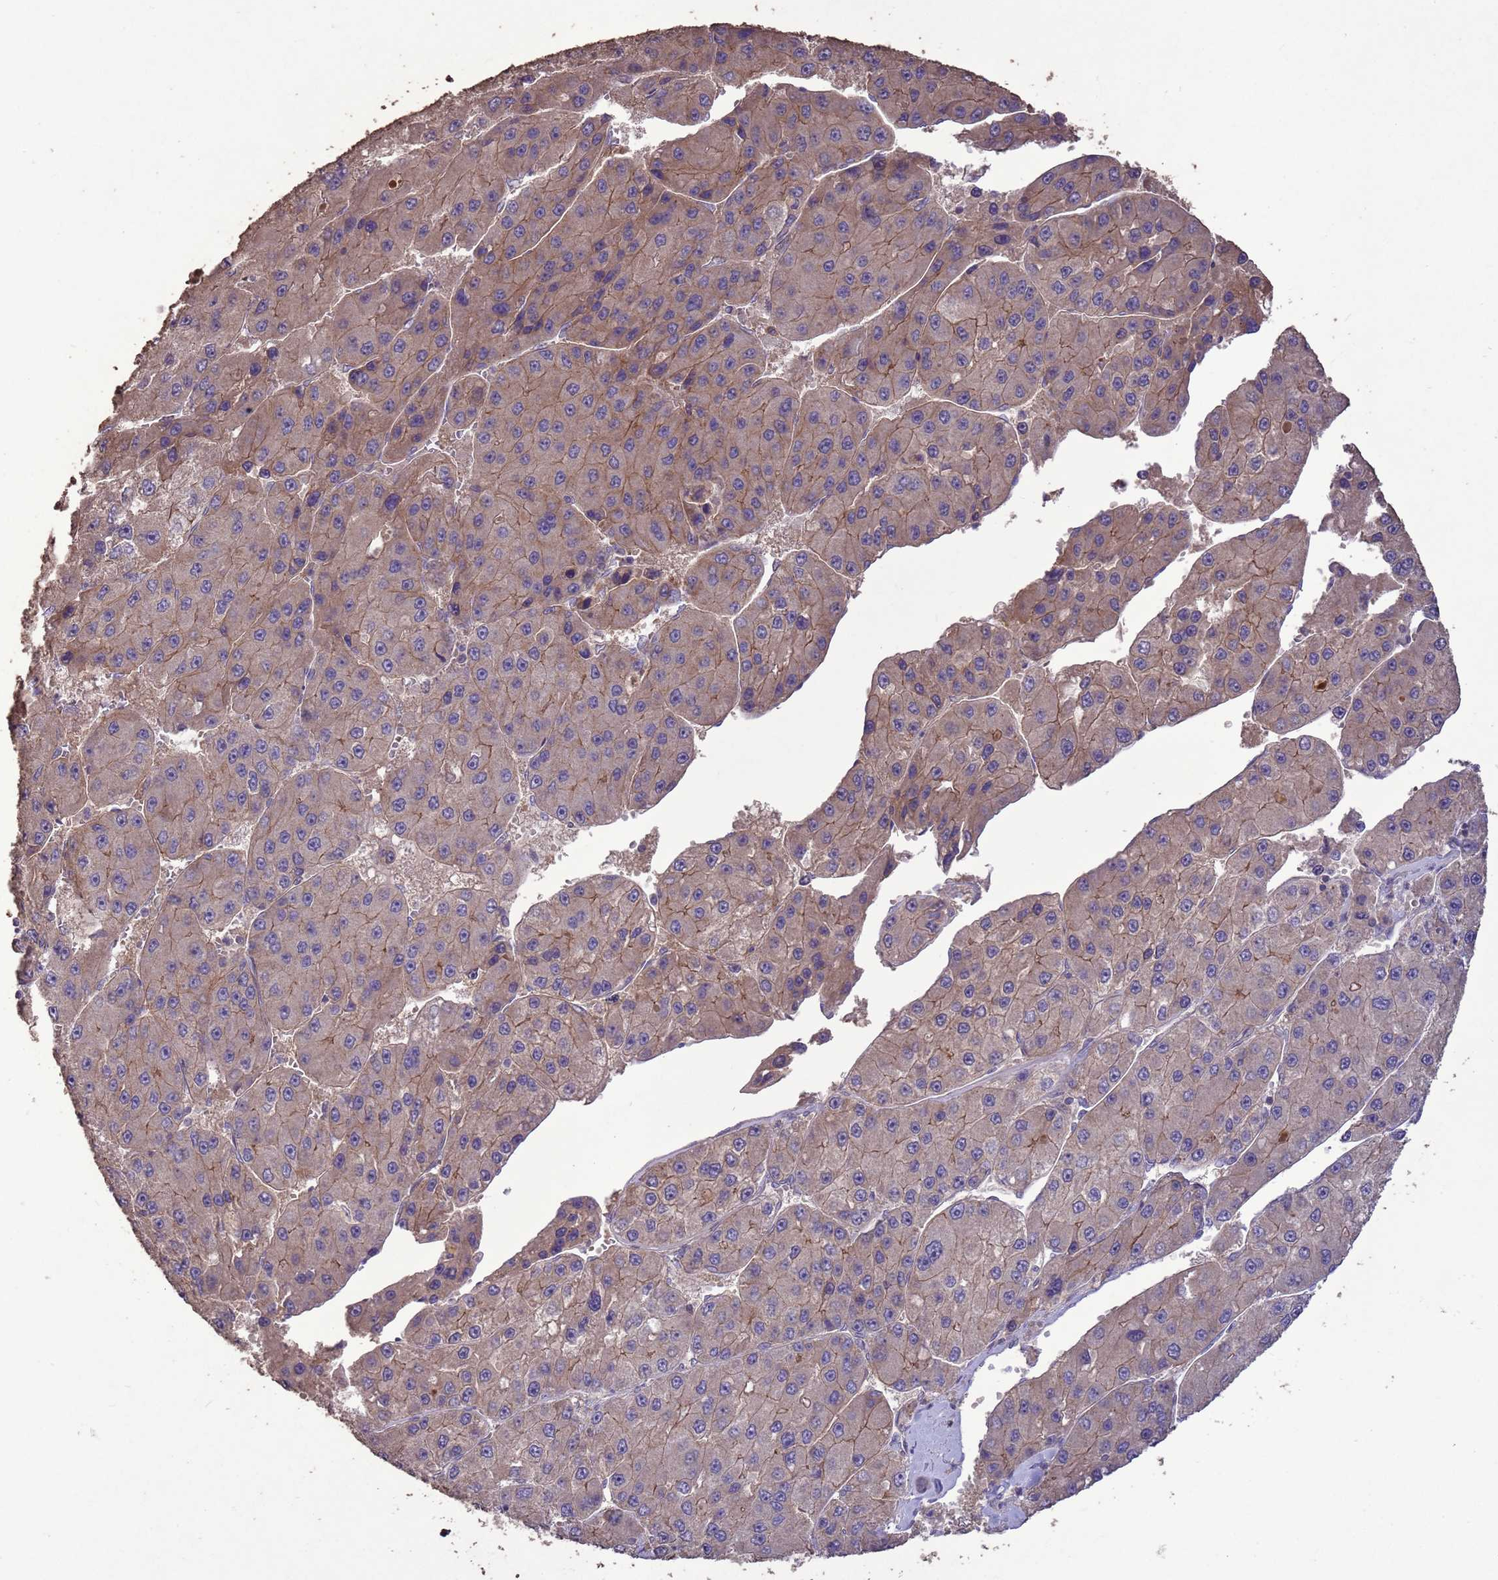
{"staining": {"intensity": "moderate", "quantity": "25%-75%", "location": "cytoplasmic/membranous"}, "tissue": "liver cancer", "cell_type": "Tumor cells", "image_type": "cancer", "snomed": [{"axis": "morphology", "description": "Carcinoma, Hepatocellular, NOS"}, {"axis": "topography", "description": "Liver"}], "caption": "Immunohistochemical staining of human liver cancer displays medium levels of moderate cytoplasmic/membranous expression in about 25%-75% of tumor cells.", "gene": "SLC9B2", "patient": {"sex": "female", "age": 73}}